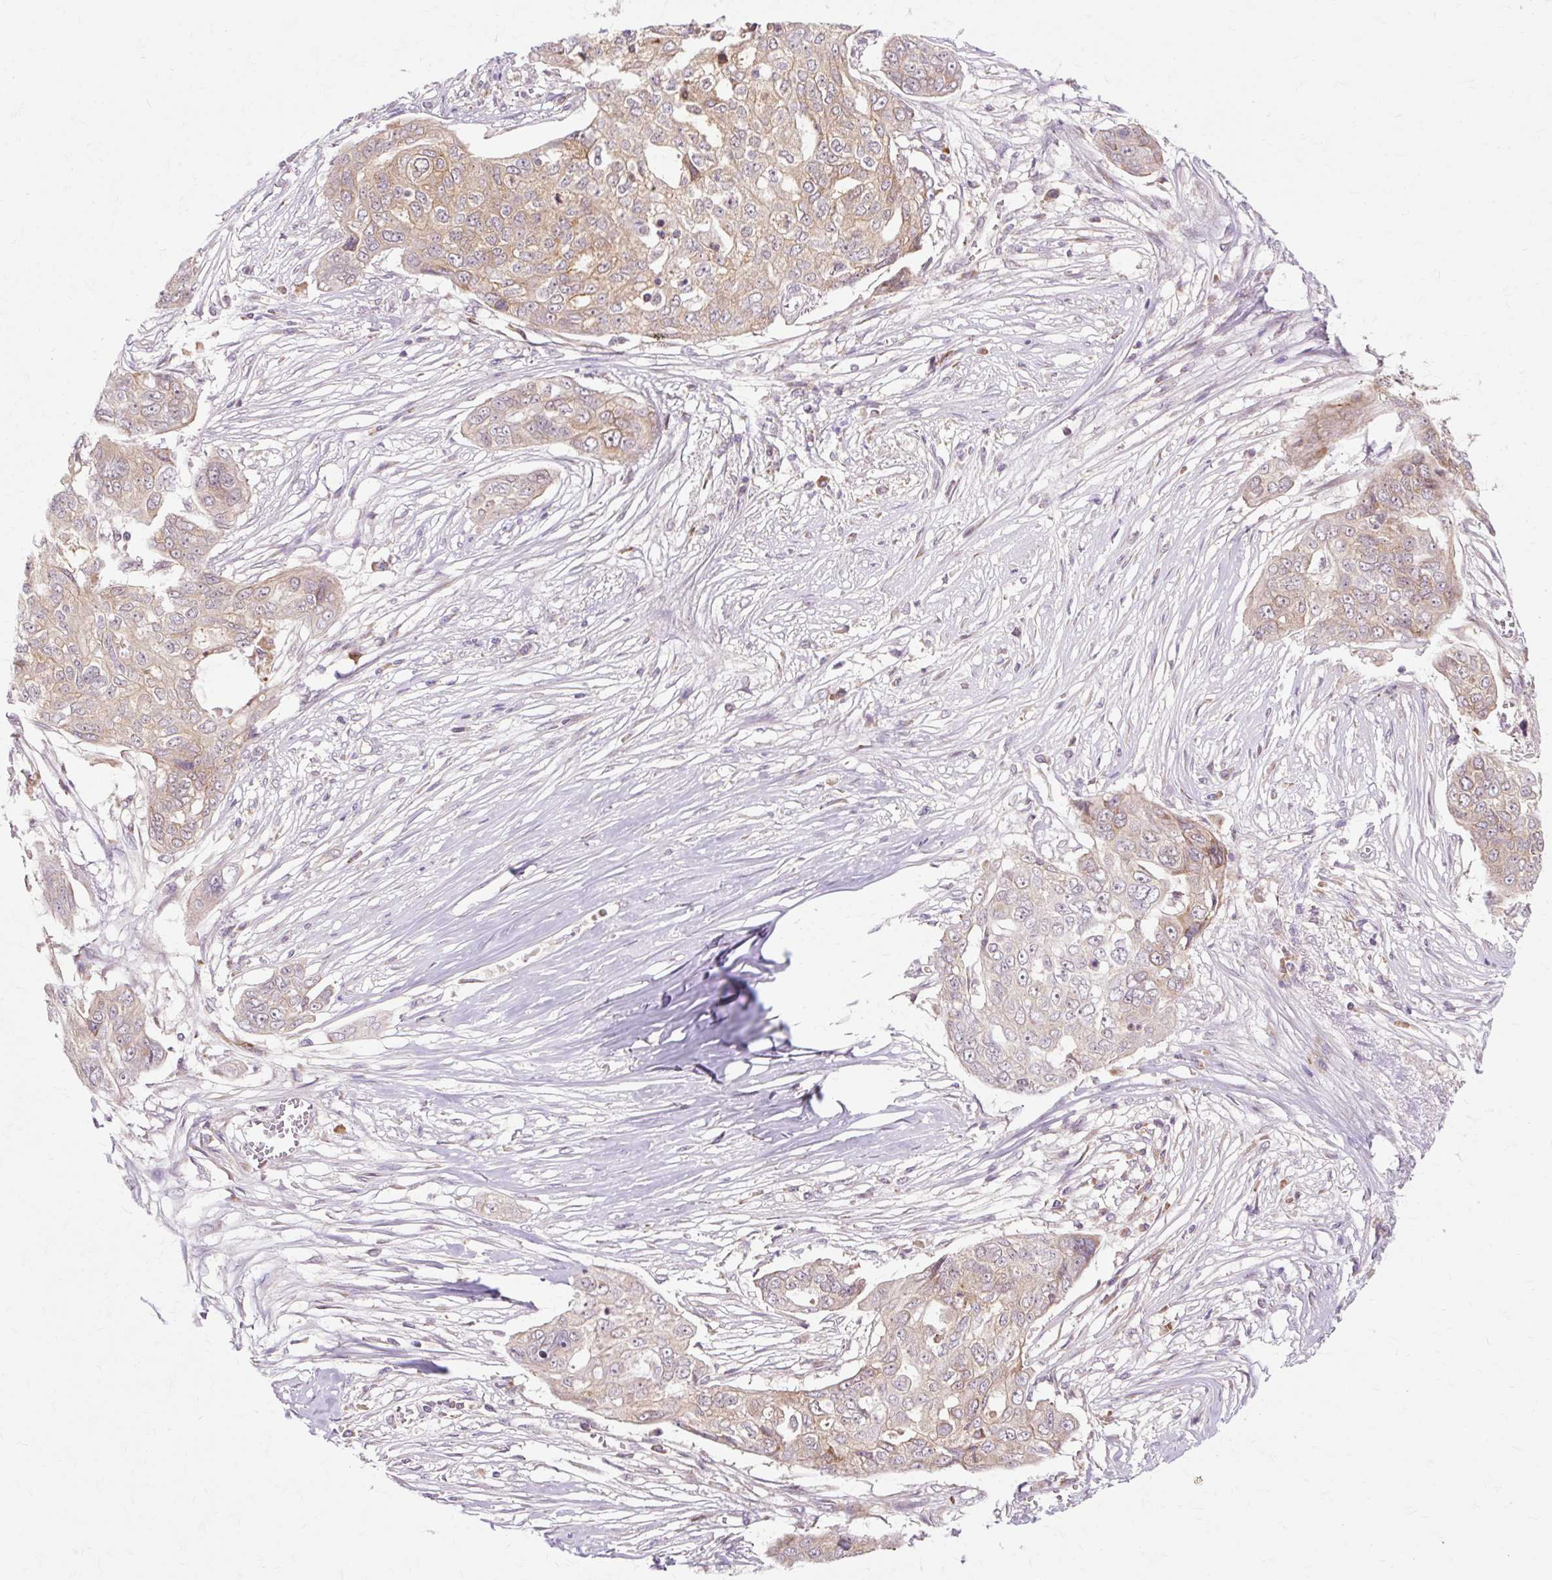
{"staining": {"intensity": "moderate", "quantity": "25%-75%", "location": "cytoplasmic/membranous"}, "tissue": "ovarian cancer", "cell_type": "Tumor cells", "image_type": "cancer", "snomed": [{"axis": "morphology", "description": "Carcinoma, endometroid"}, {"axis": "topography", "description": "Ovary"}], "caption": "This histopathology image reveals IHC staining of human endometroid carcinoma (ovarian), with medium moderate cytoplasmic/membranous staining in approximately 25%-75% of tumor cells.", "gene": "GEMIN2", "patient": {"sex": "female", "age": 70}}